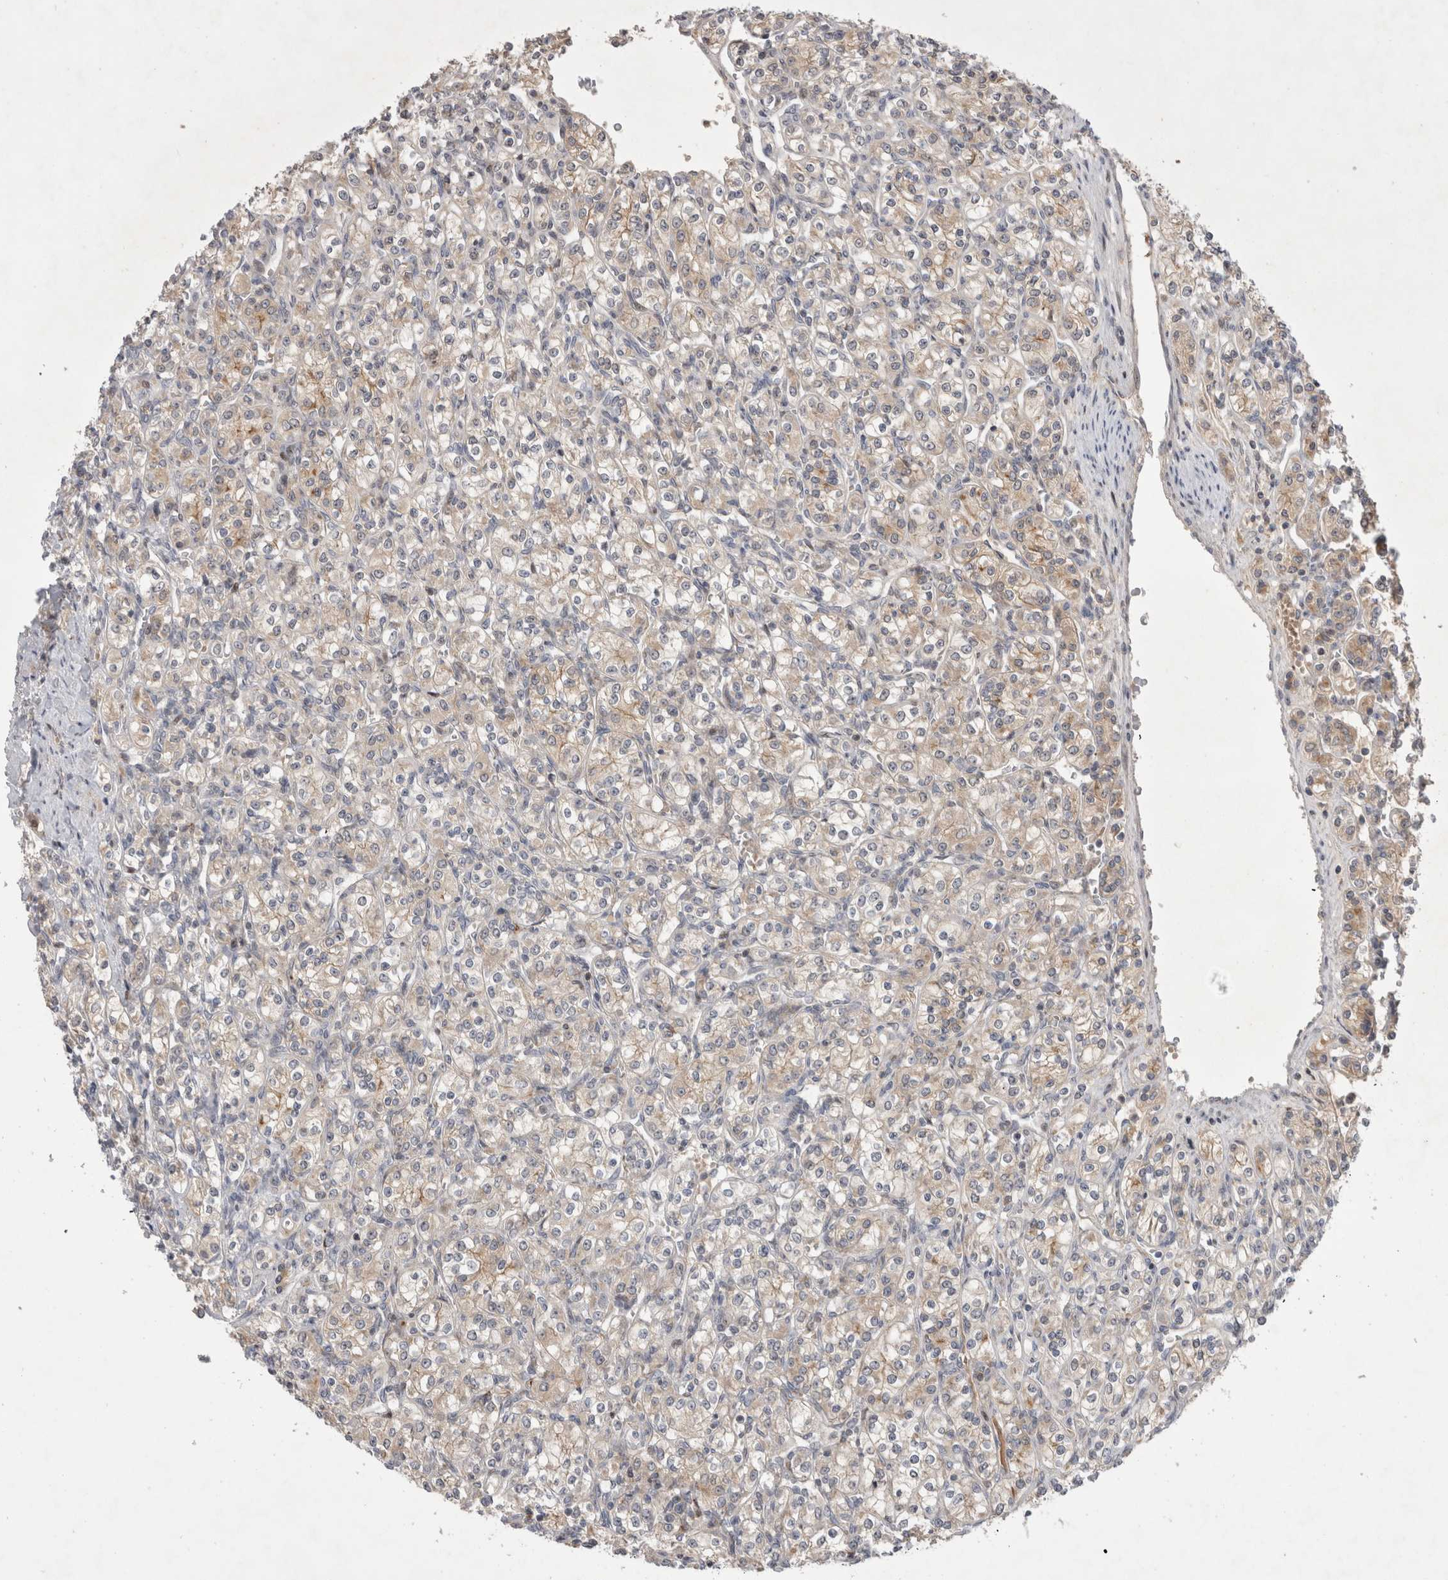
{"staining": {"intensity": "weak", "quantity": "25%-75%", "location": "cytoplasmic/membranous"}, "tissue": "renal cancer", "cell_type": "Tumor cells", "image_type": "cancer", "snomed": [{"axis": "morphology", "description": "Adenocarcinoma, NOS"}, {"axis": "topography", "description": "Kidney"}], "caption": "Immunohistochemistry histopathology image of human renal adenocarcinoma stained for a protein (brown), which reveals low levels of weak cytoplasmic/membranous staining in about 25%-75% of tumor cells.", "gene": "PLEKHM1", "patient": {"sex": "male", "age": 77}}